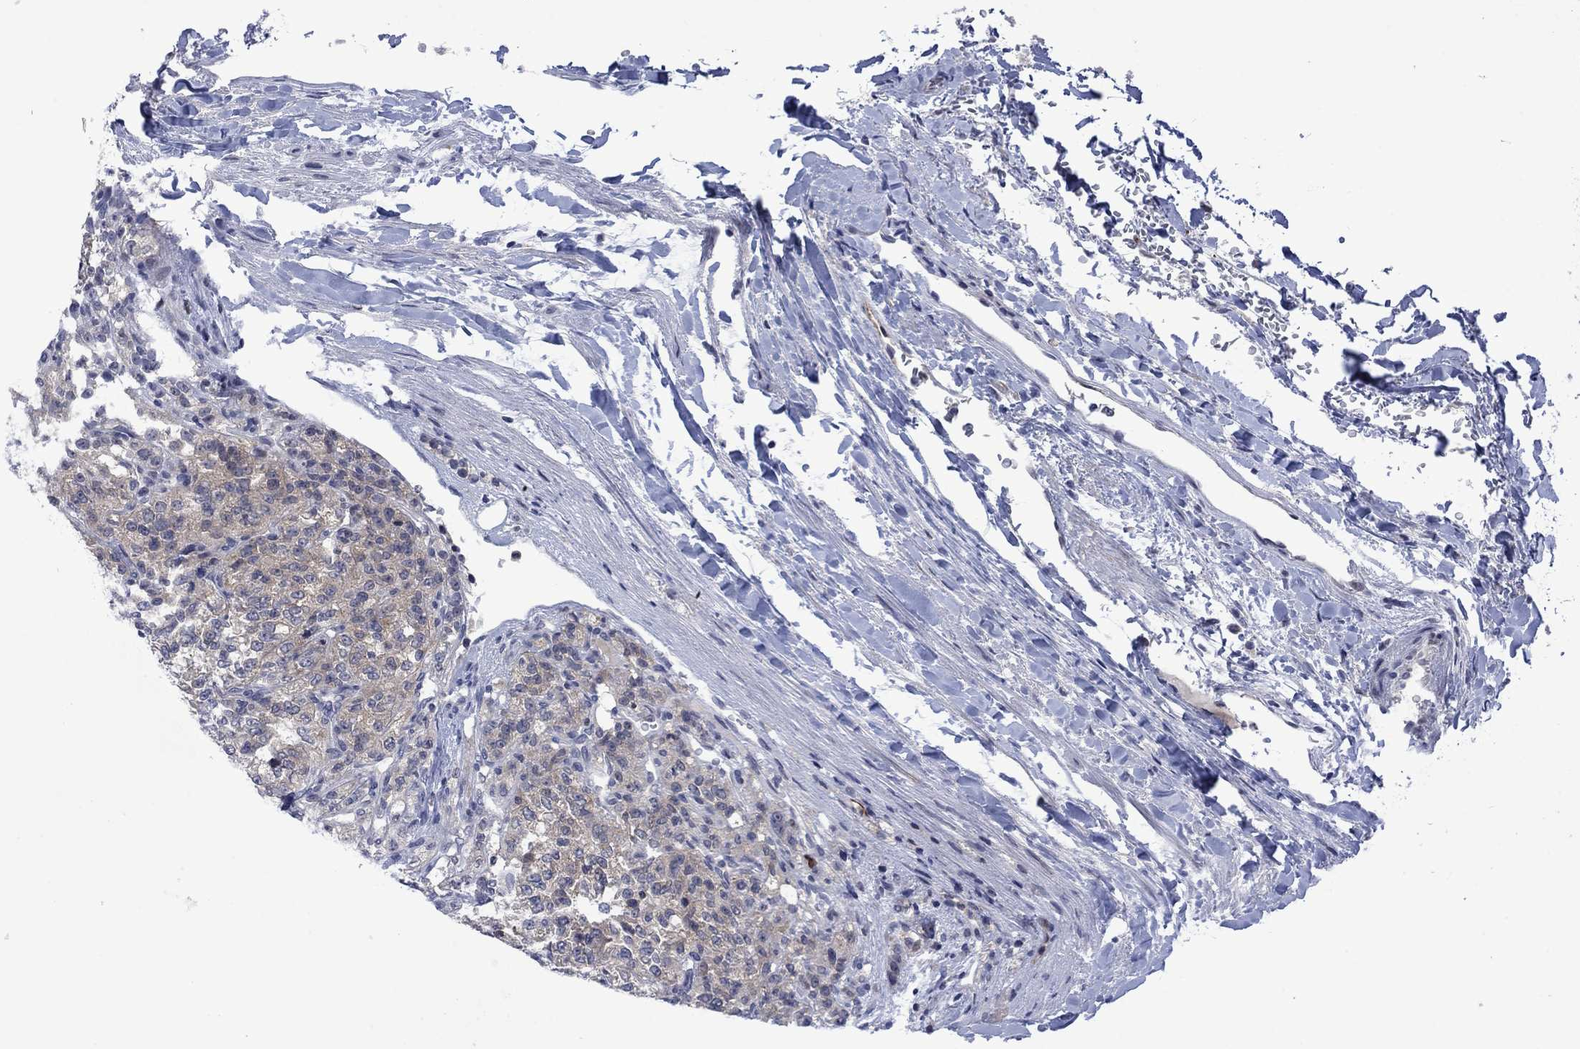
{"staining": {"intensity": "weak", "quantity": "25%-75%", "location": "cytoplasmic/membranous"}, "tissue": "renal cancer", "cell_type": "Tumor cells", "image_type": "cancer", "snomed": [{"axis": "morphology", "description": "Adenocarcinoma, NOS"}, {"axis": "topography", "description": "Kidney"}], "caption": "About 25%-75% of tumor cells in renal adenocarcinoma demonstrate weak cytoplasmic/membranous protein staining as visualized by brown immunohistochemical staining.", "gene": "AGL", "patient": {"sex": "female", "age": 63}}